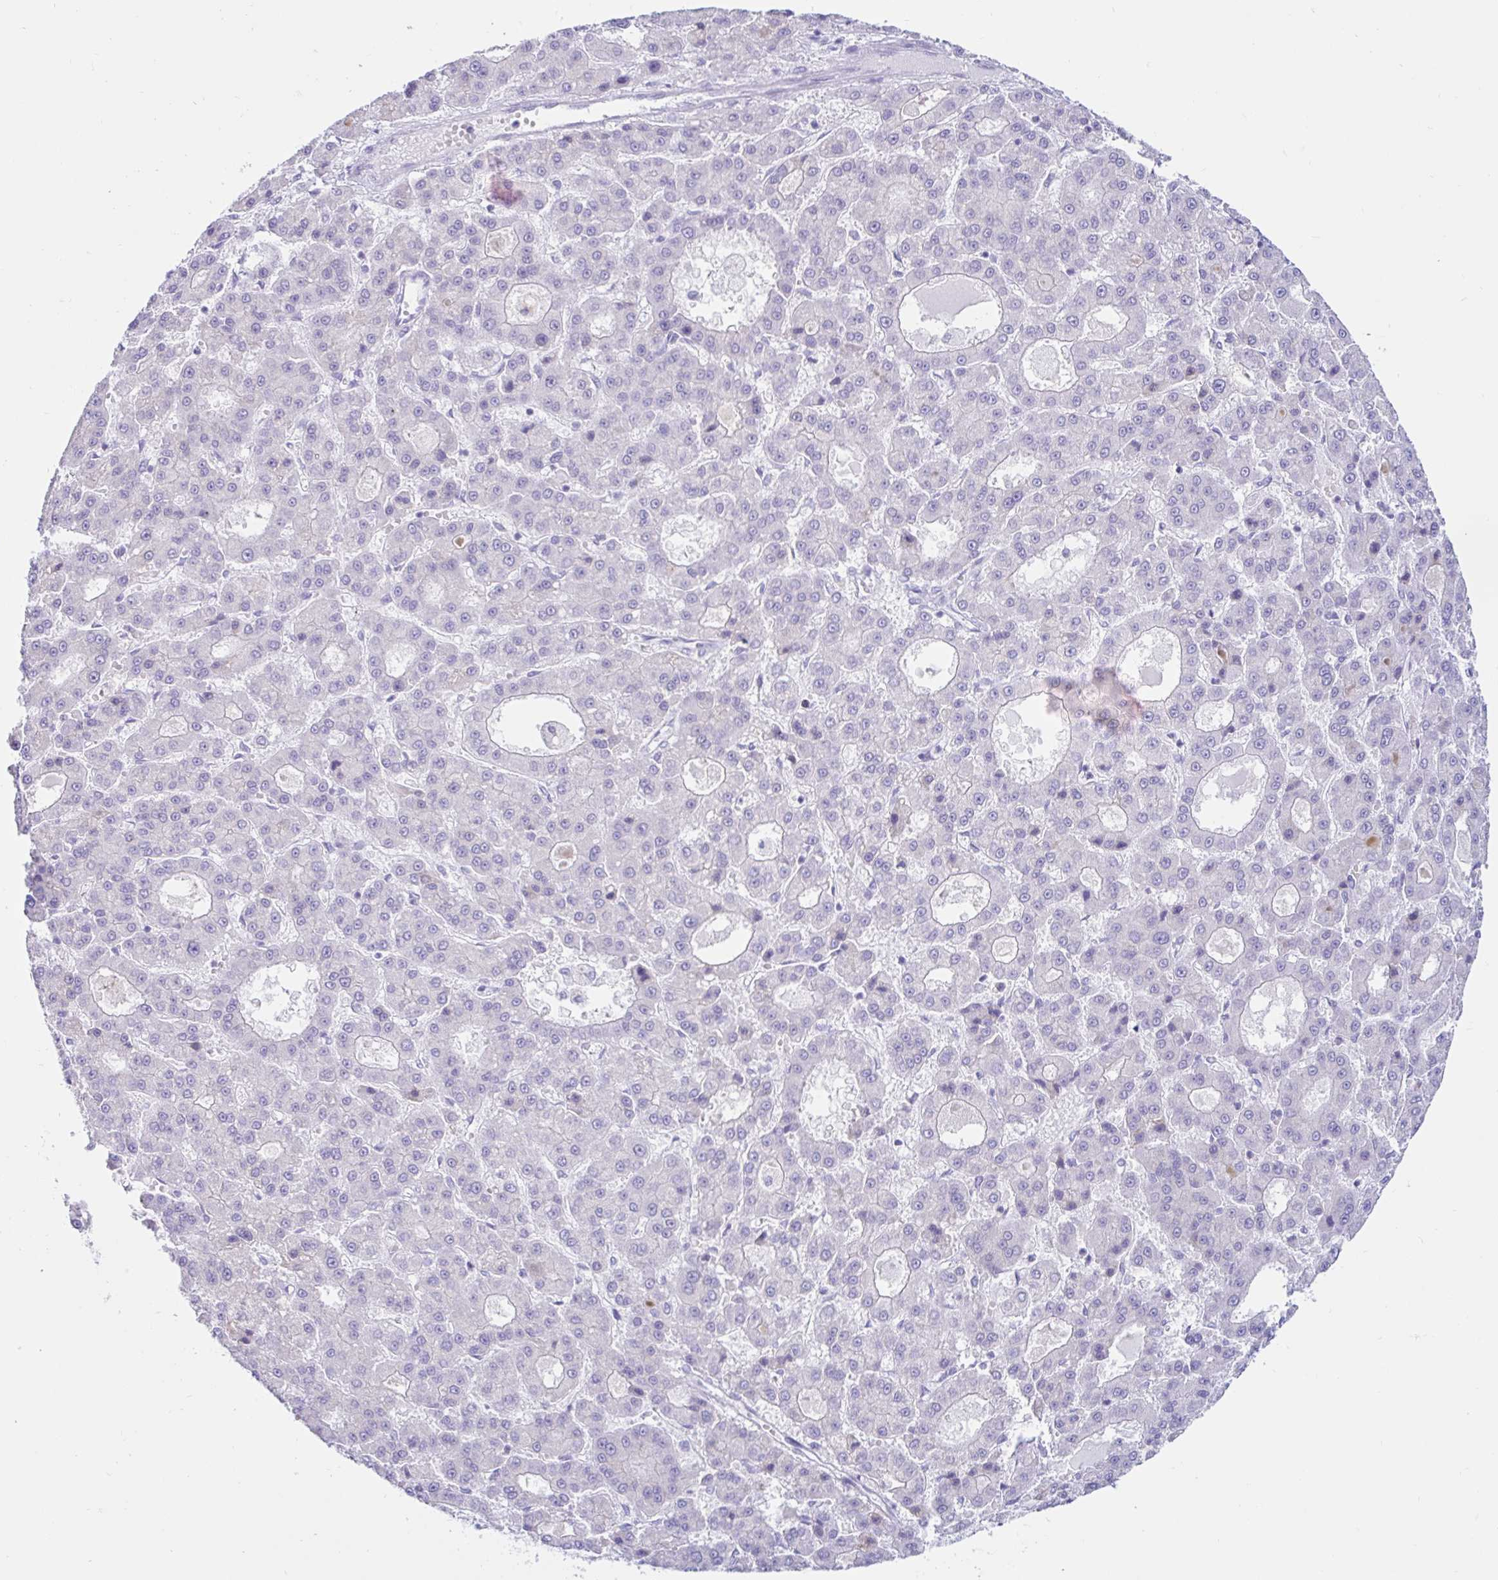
{"staining": {"intensity": "negative", "quantity": "none", "location": "none"}, "tissue": "liver cancer", "cell_type": "Tumor cells", "image_type": "cancer", "snomed": [{"axis": "morphology", "description": "Carcinoma, Hepatocellular, NOS"}, {"axis": "topography", "description": "Liver"}], "caption": "Micrograph shows no protein staining in tumor cells of liver hepatocellular carcinoma tissue.", "gene": "BEST1", "patient": {"sex": "male", "age": 70}}